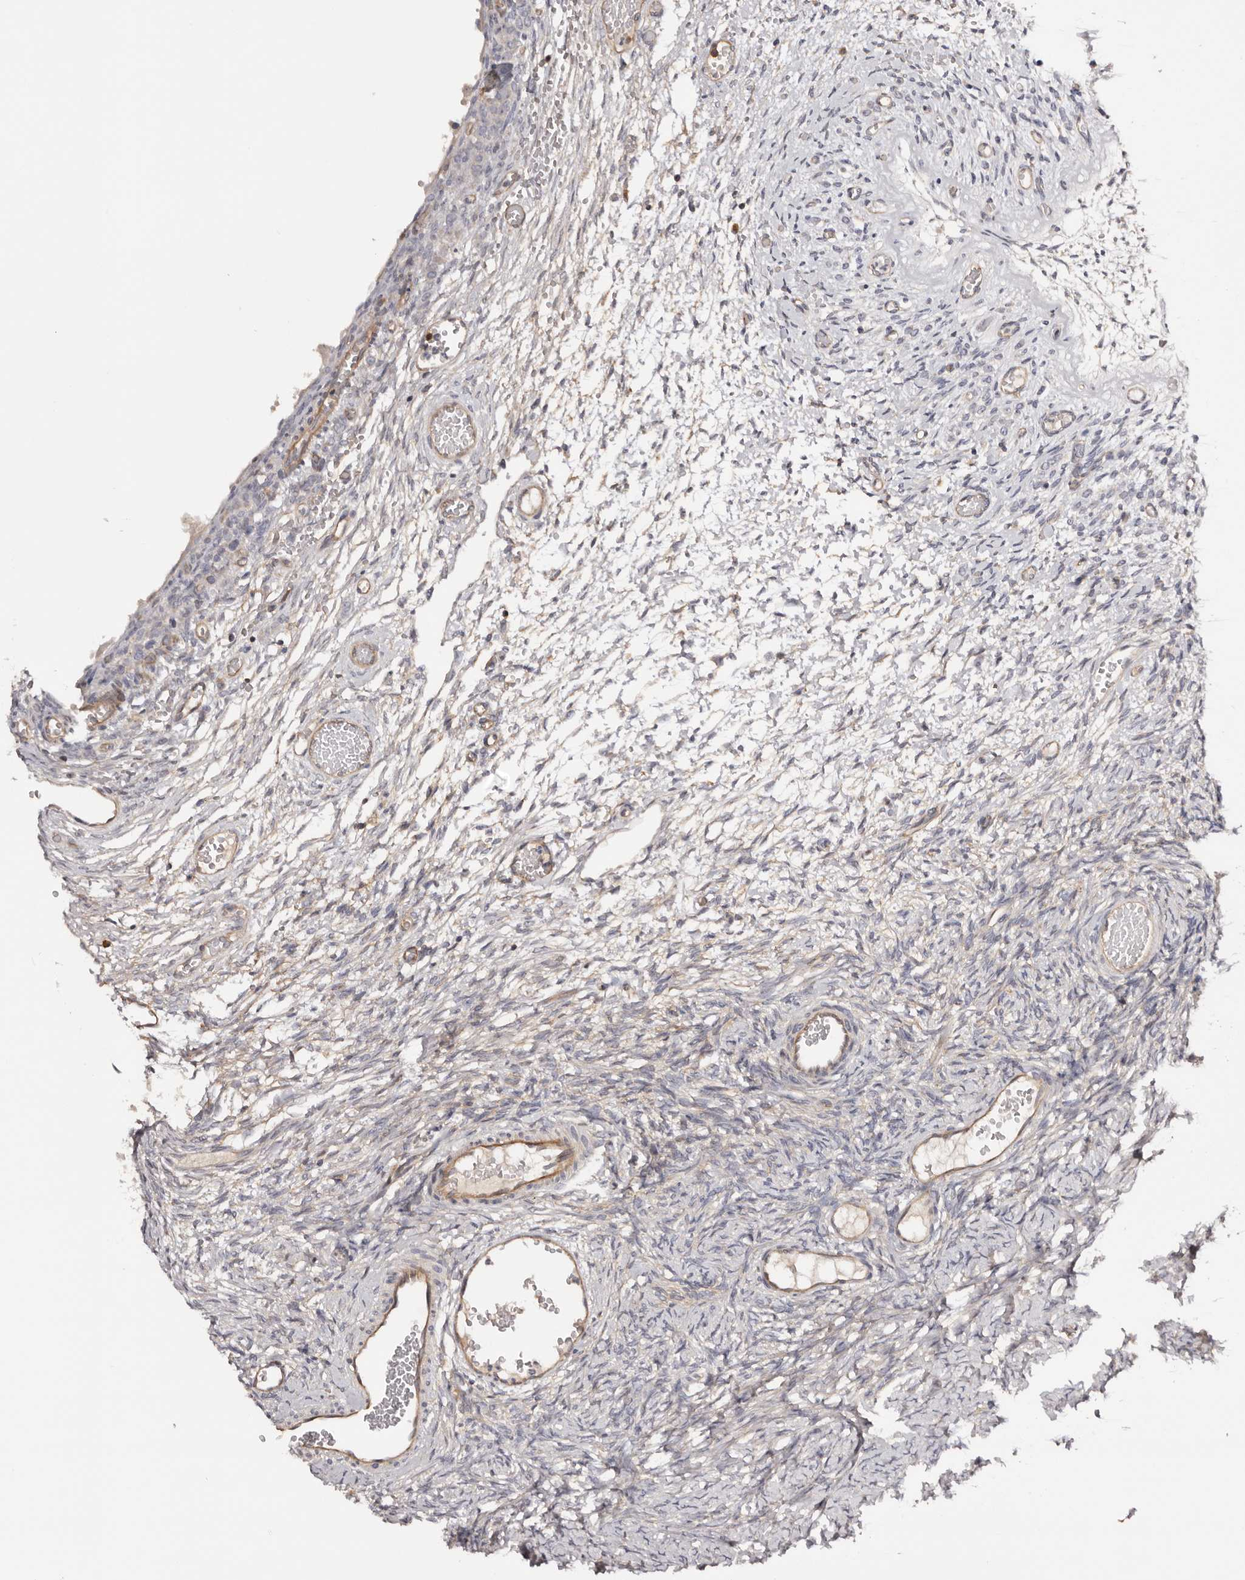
{"staining": {"intensity": "negative", "quantity": "none", "location": "none"}, "tissue": "ovary", "cell_type": "Ovarian stroma cells", "image_type": "normal", "snomed": [{"axis": "morphology", "description": "Adenocarcinoma, NOS"}, {"axis": "topography", "description": "Endometrium"}], "caption": "High power microscopy photomicrograph of an immunohistochemistry micrograph of benign ovary, revealing no significant positivity in ovarian stroma cells.", "gene": "DMRT2", "patient": {"sex": "female", "age": 32}}